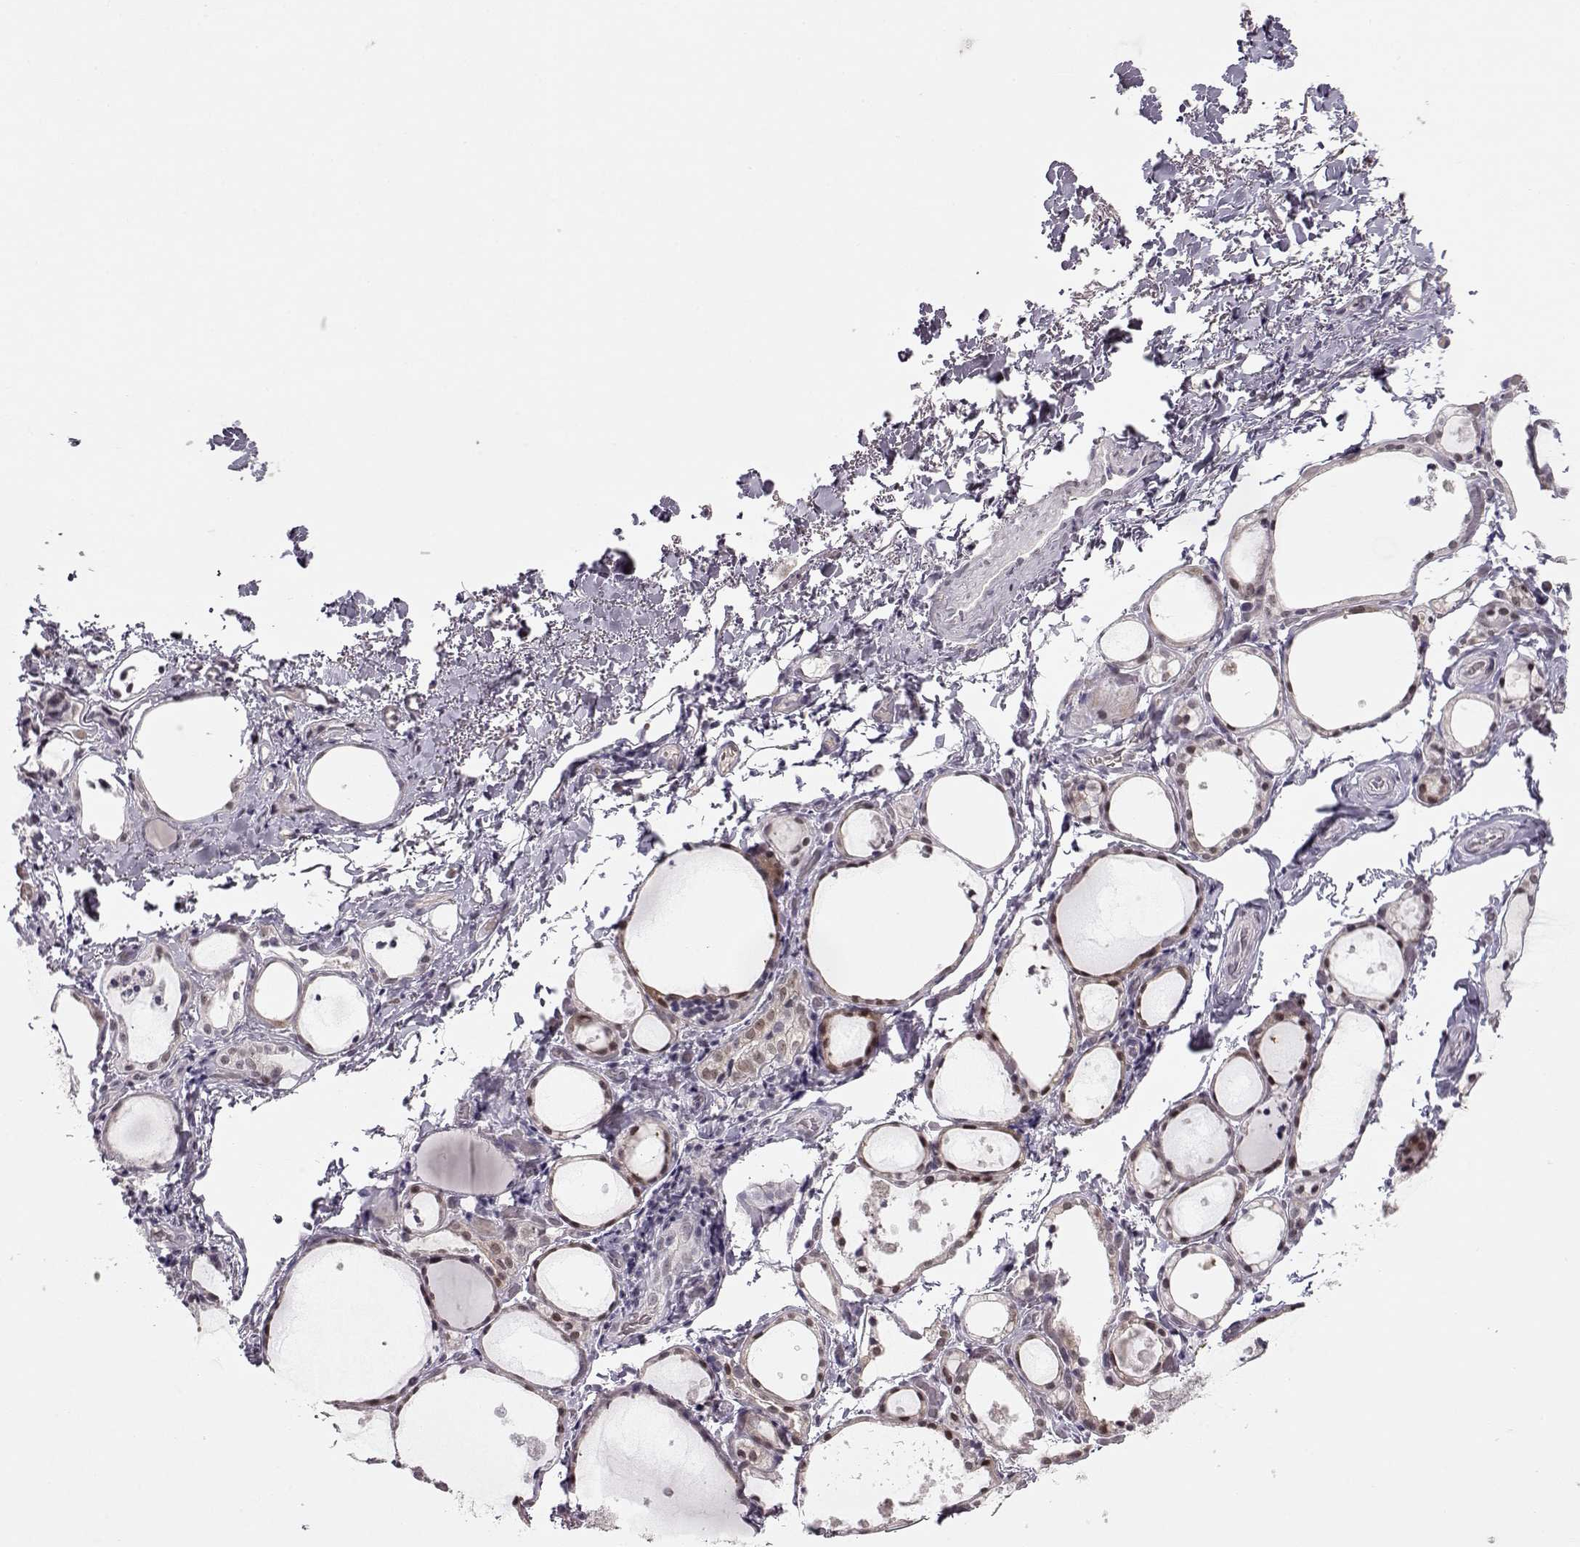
{"staining": {"intensity": "weak", "quantity": "25%-75%", "location": "cytoplasmic/membranous,nuclear"}, "tissue": "thyroid gland", "cell_type": "Glandular cells", "image_type": "normal", "snomed": [{"axis": "morphology", "description": "Normal tissue, NOS"}, {"axis": "topography", "description": "Thyroid gland"}], "caption": "Immunohistochemical staining of normal human thyroid gland demonstrates weak cytoplasmic/membranous,nuclear protein expression in about 25%-75% of glandular cells.", "gene": "PCP4", "patient": {"sex": "male", "age": 68}}